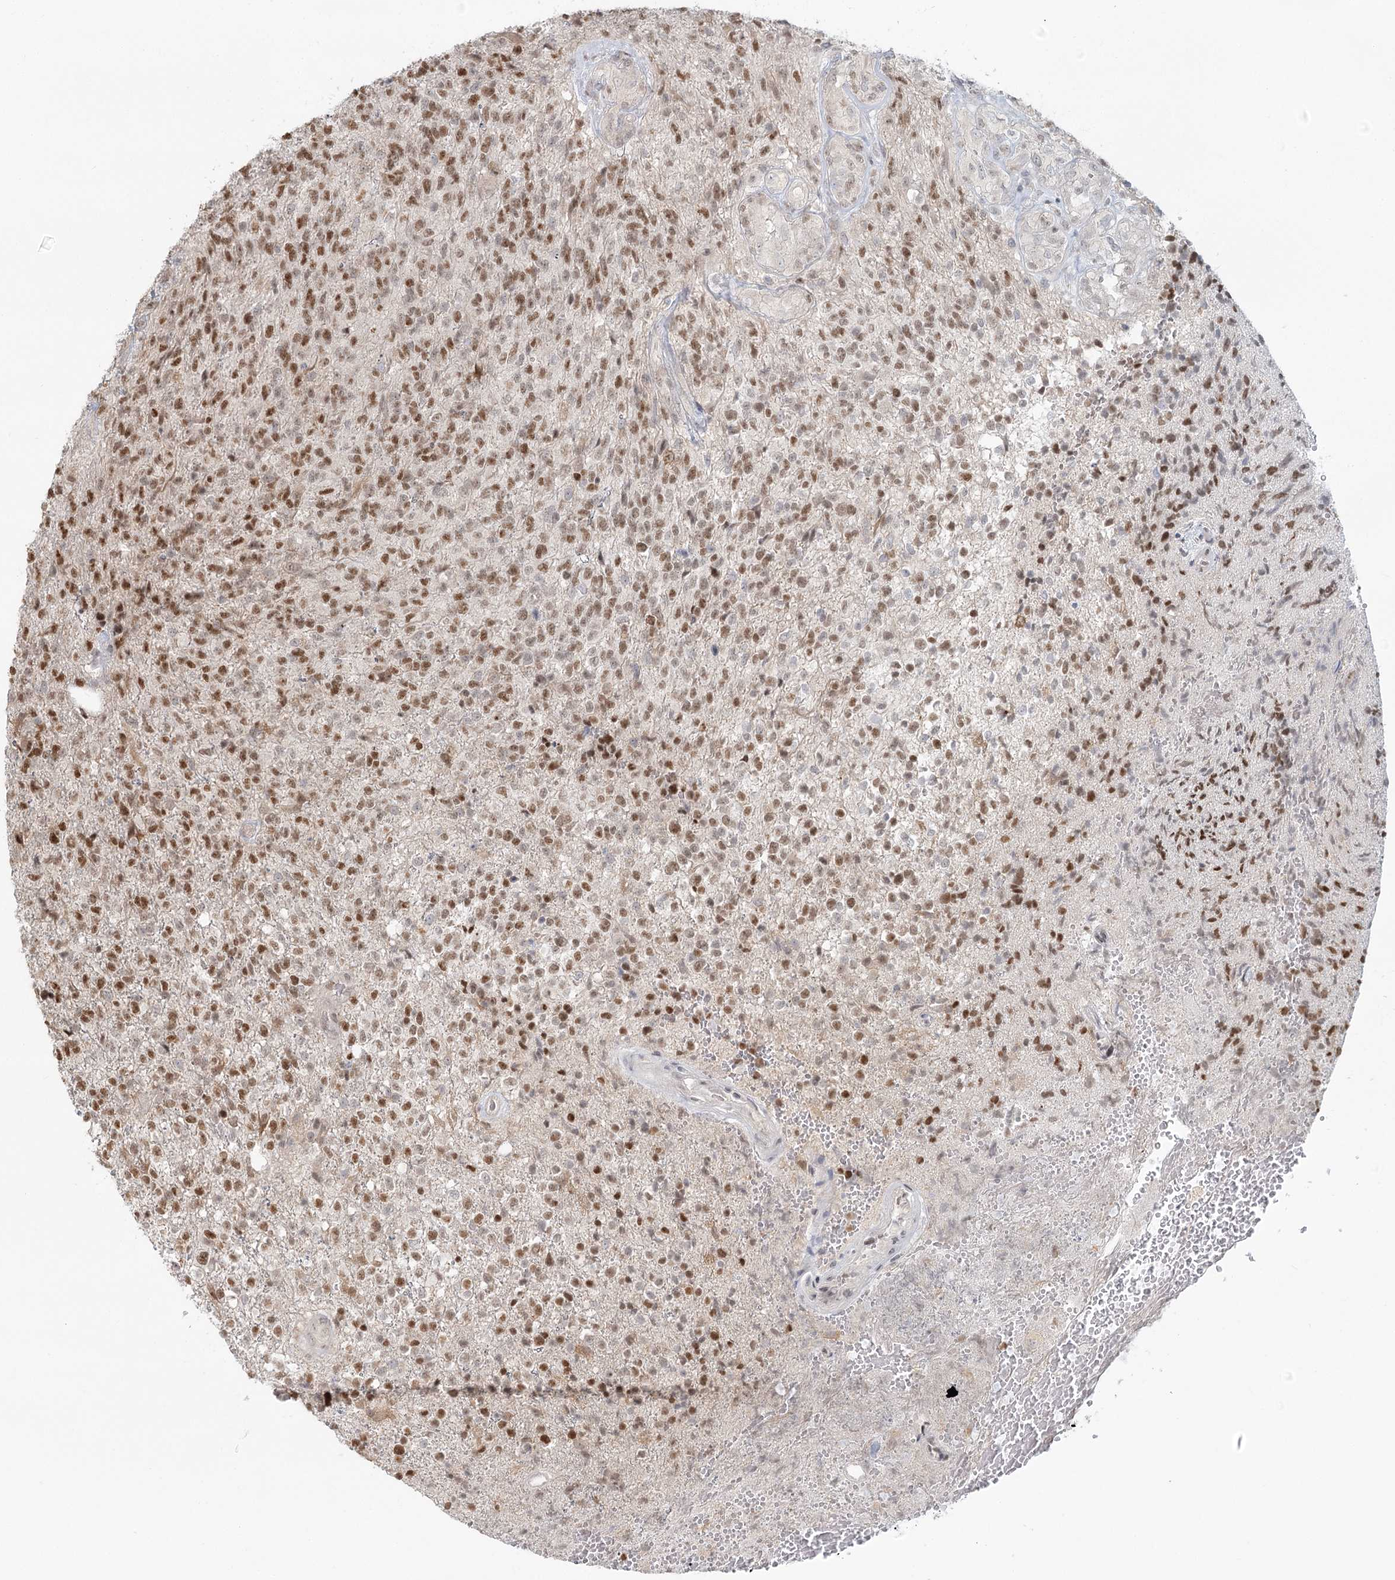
{"staining": {"intensity": "moderate", "quantity": ">75%", "location": "nuclear"}, "tissue": "glioma", "cell_type": "Tumor cells", "image_type": "cancer", "snomed": [{"axis": "morphology", "description": "Glioma, malignant, High grade"}, {"axis": "topography", "description": "Brain"}], "caption": "Immunohistochemistry histopathology image of human malignant high-grade glioma stained for a protein (brown), which demonstrates medium levels of moderate nuclear positivity in about >75% of tumor cells.", "gene": "R3HCC1L", "patient": {"sex": "male", "age": 56}}